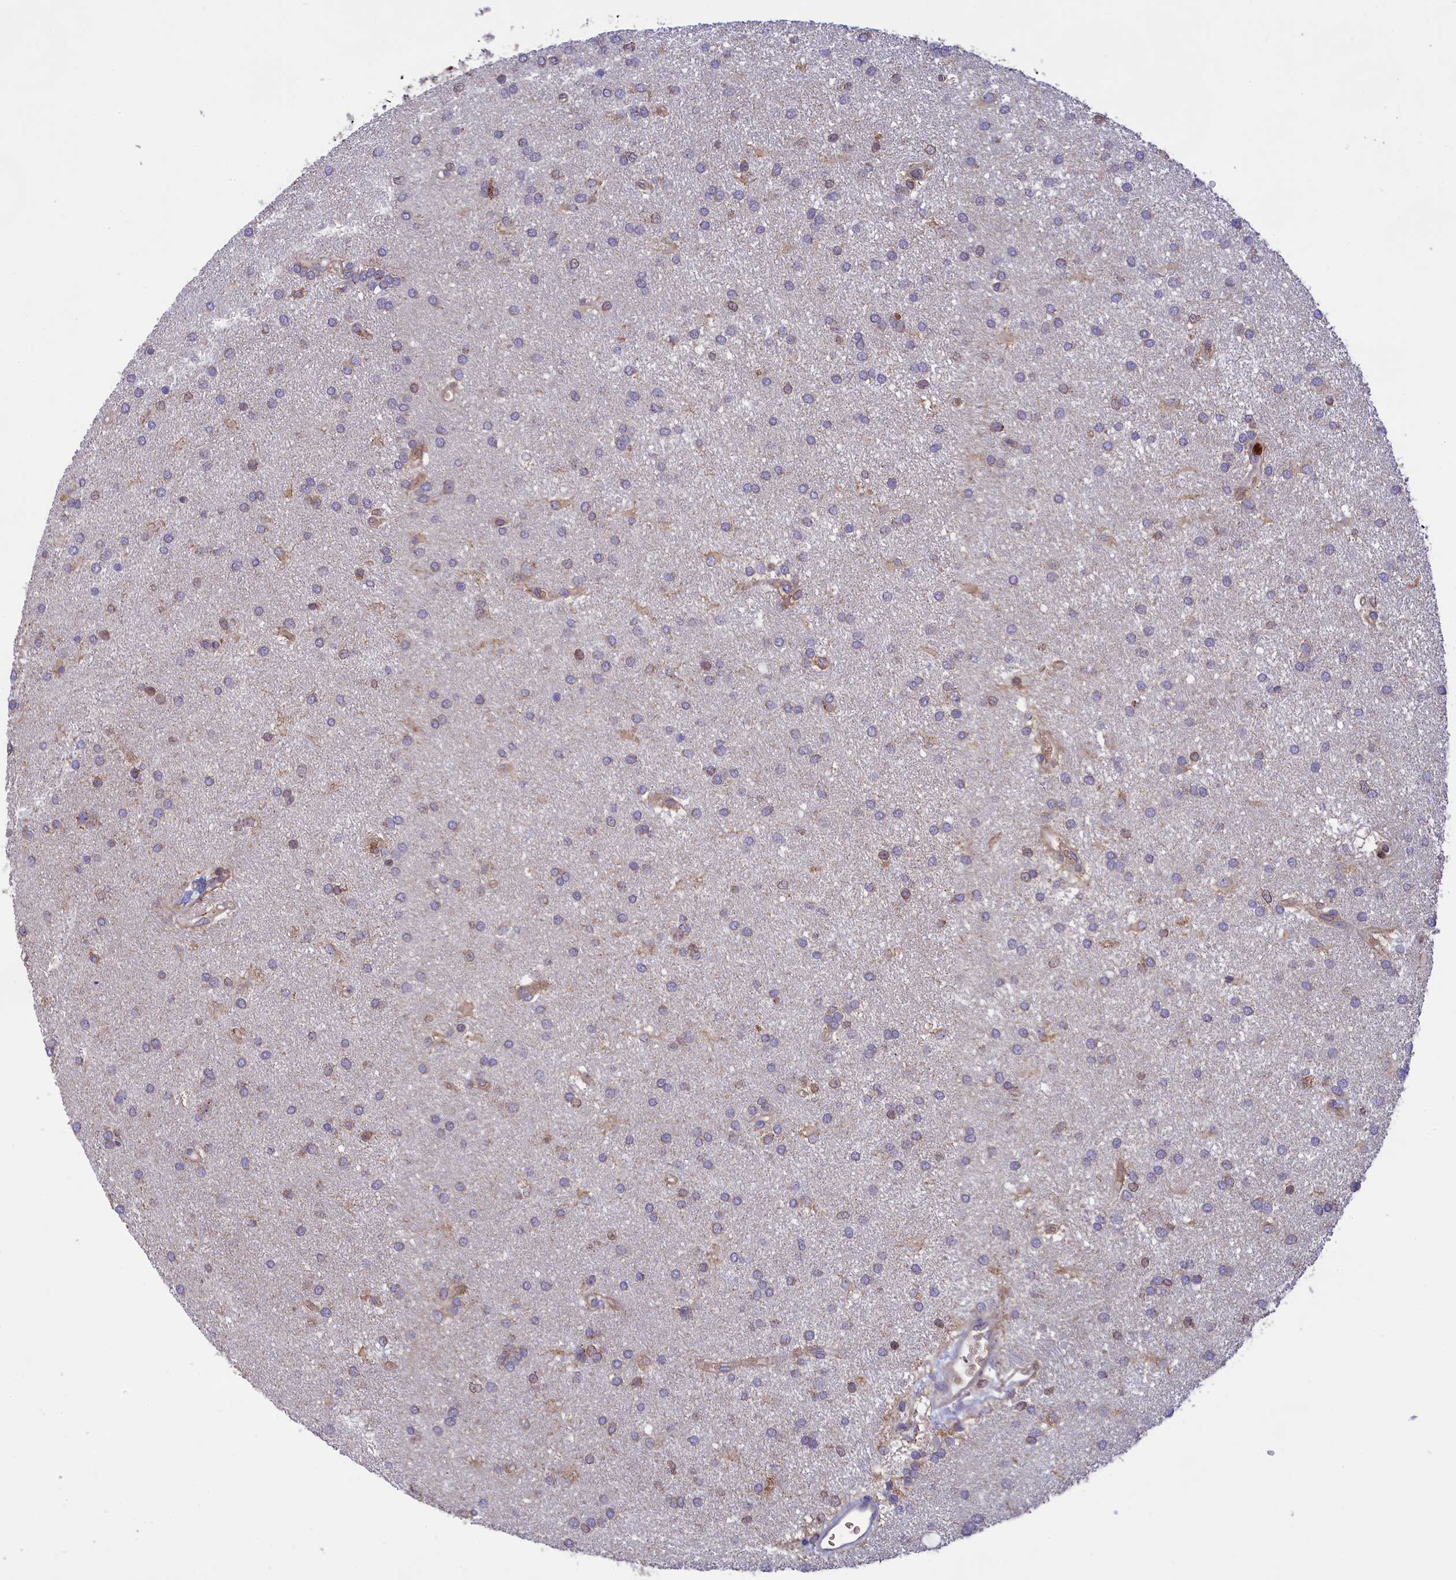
{"staining": {"intensity": "negative", "quantity": "none", "location": "none"}, "tissue": "glioma", "cell_type": "Tumor cells", "image_type": "cancer", "snomed": [{"axis": "morphology", "description": "Glioma, malignant, Low grade"}, {"axis": "topography", "description": "Brain"}], "caption": "Human glioma stained for a protein using IHC reveals no positivity in tumor cells.", "gene": "PKHD1L1", "patient": {"sex": "male", "age": 66}}